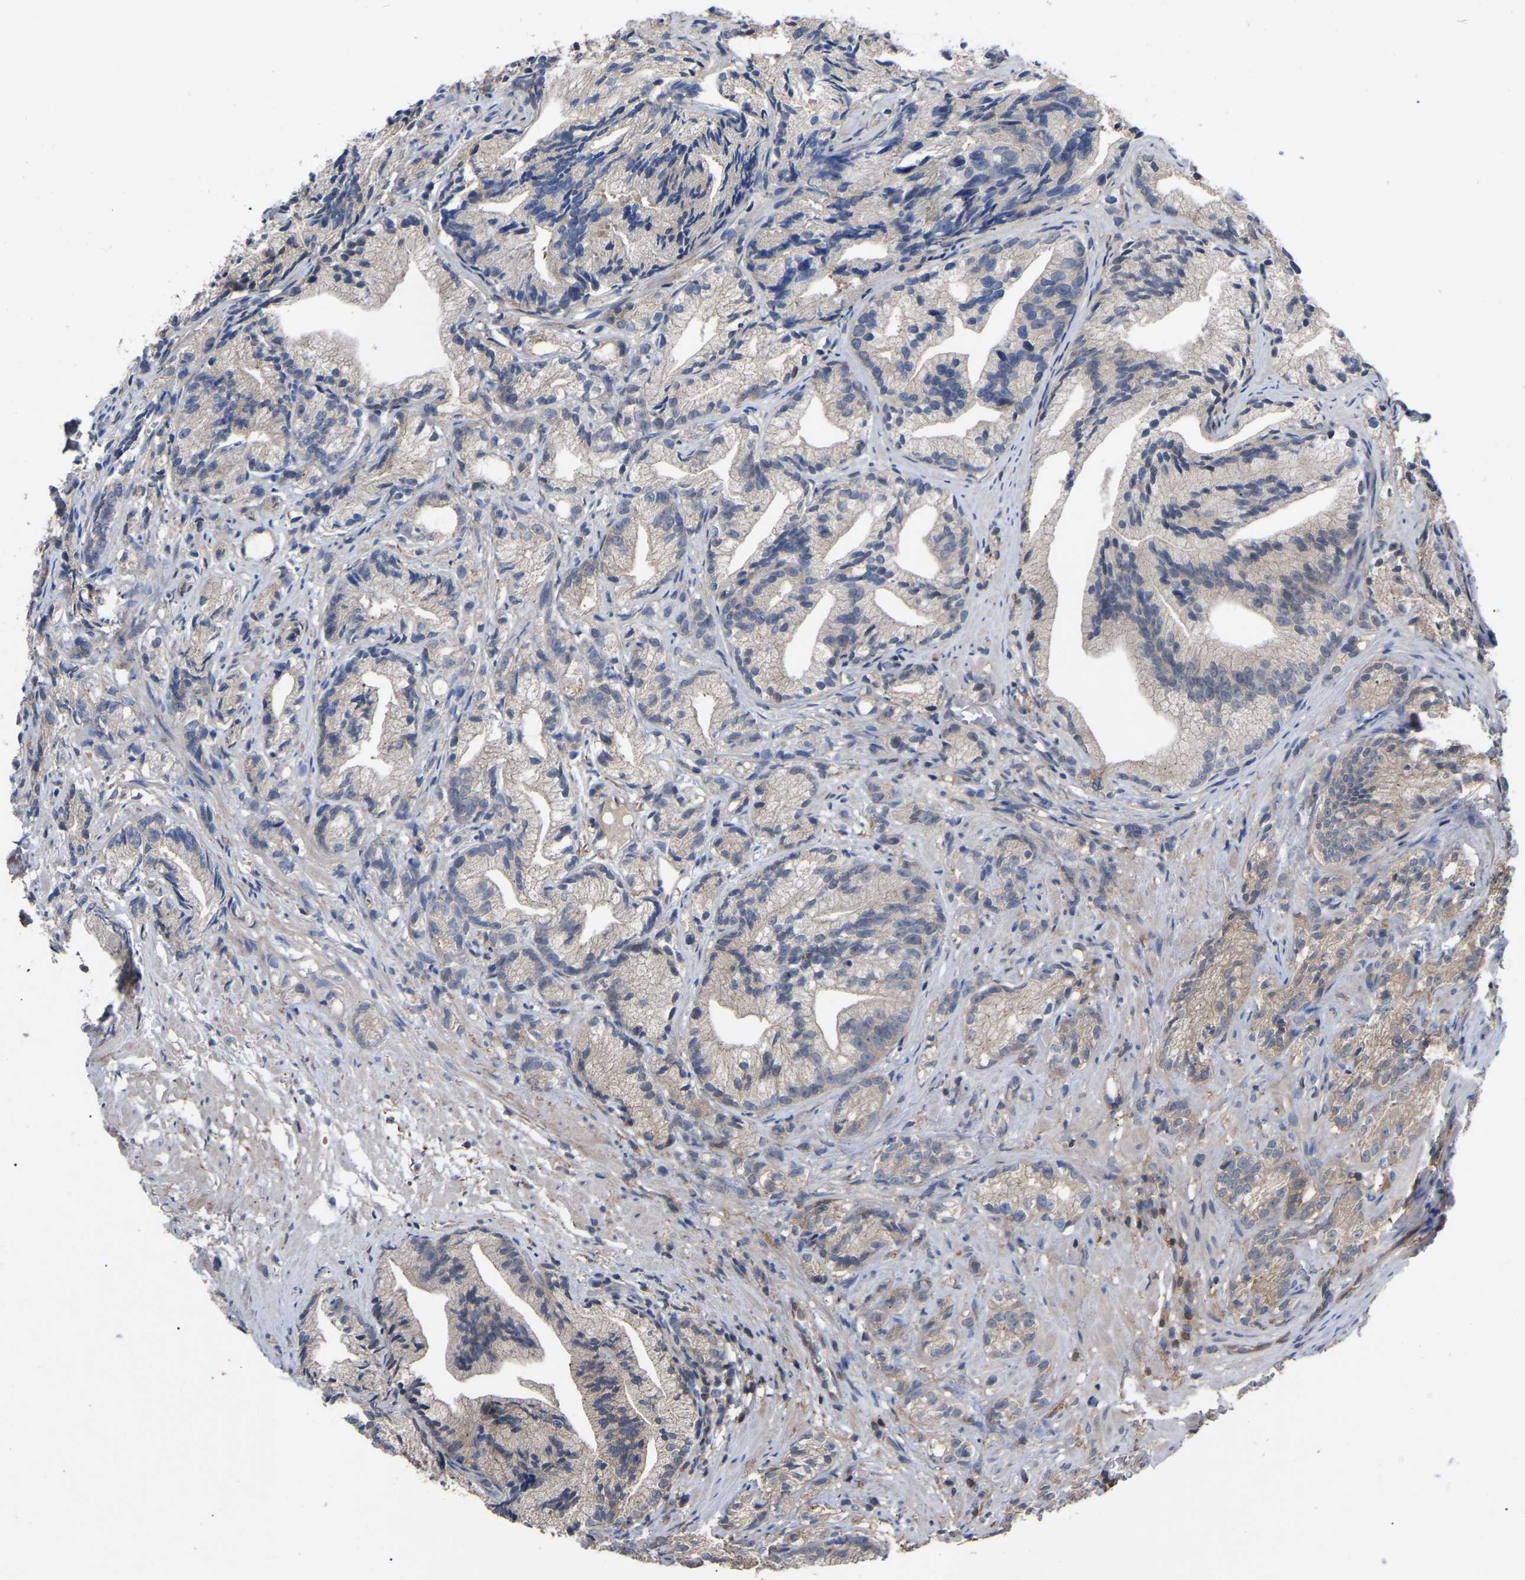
{"staining": {"intensity": "weak", "quantity": "<25%", "location": "cytoplasmic/membranous"}, "tissue": "prostate cancer", "cell_type": "Tumor cells", "image_type": "cancer", "snomed": [{"axis": "morphology", "description": "Adenocarcinoma, Low grade"}, {"axis": "topography", "description": "Prostate"}], "caption": "The histopathology image exhibits no staining of tumor cells in prostate cancer.", "gene": "CIT", "patient": {"sex": "male", "age": 89}}